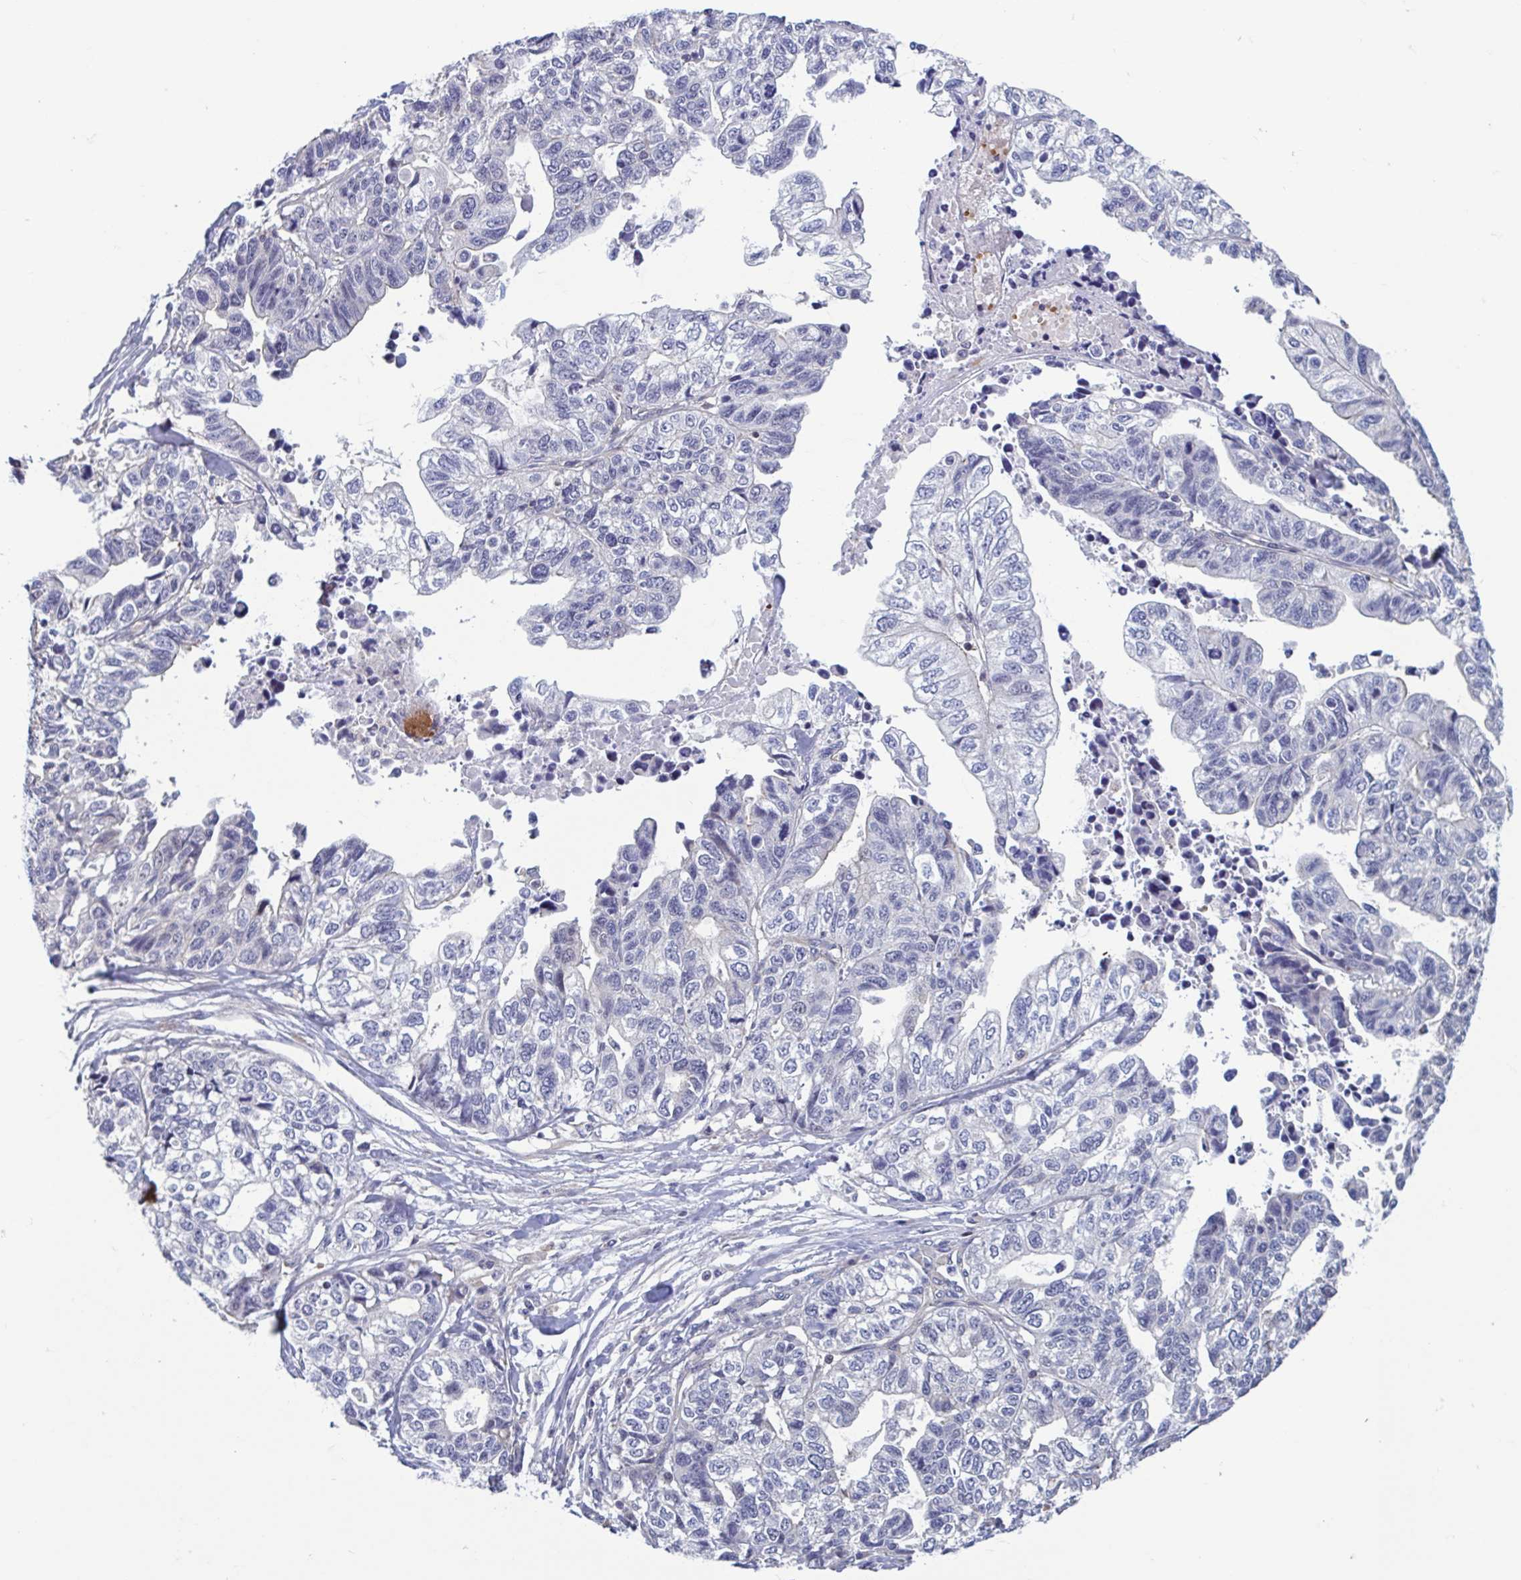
{"staining": {"intensity": "negative", "quantity": "none", "location": "none"}, "tissue": "stomach cancer", "cell_type": "Tumor cells", "image_type": "cancer", "snomed": [{"axis": "morphology", "description": "Adenocarcinoma, NOS"}, {"axis": "topography", "description": "Stomach, upper"}], "caption": "This is an immunohistochemistry micrograph of stomach cancer (adenocarcinoma). There is no positivity in tumor cells.", "gene": "LRRC38", "patient": {"sex": "female", "age": 67}}